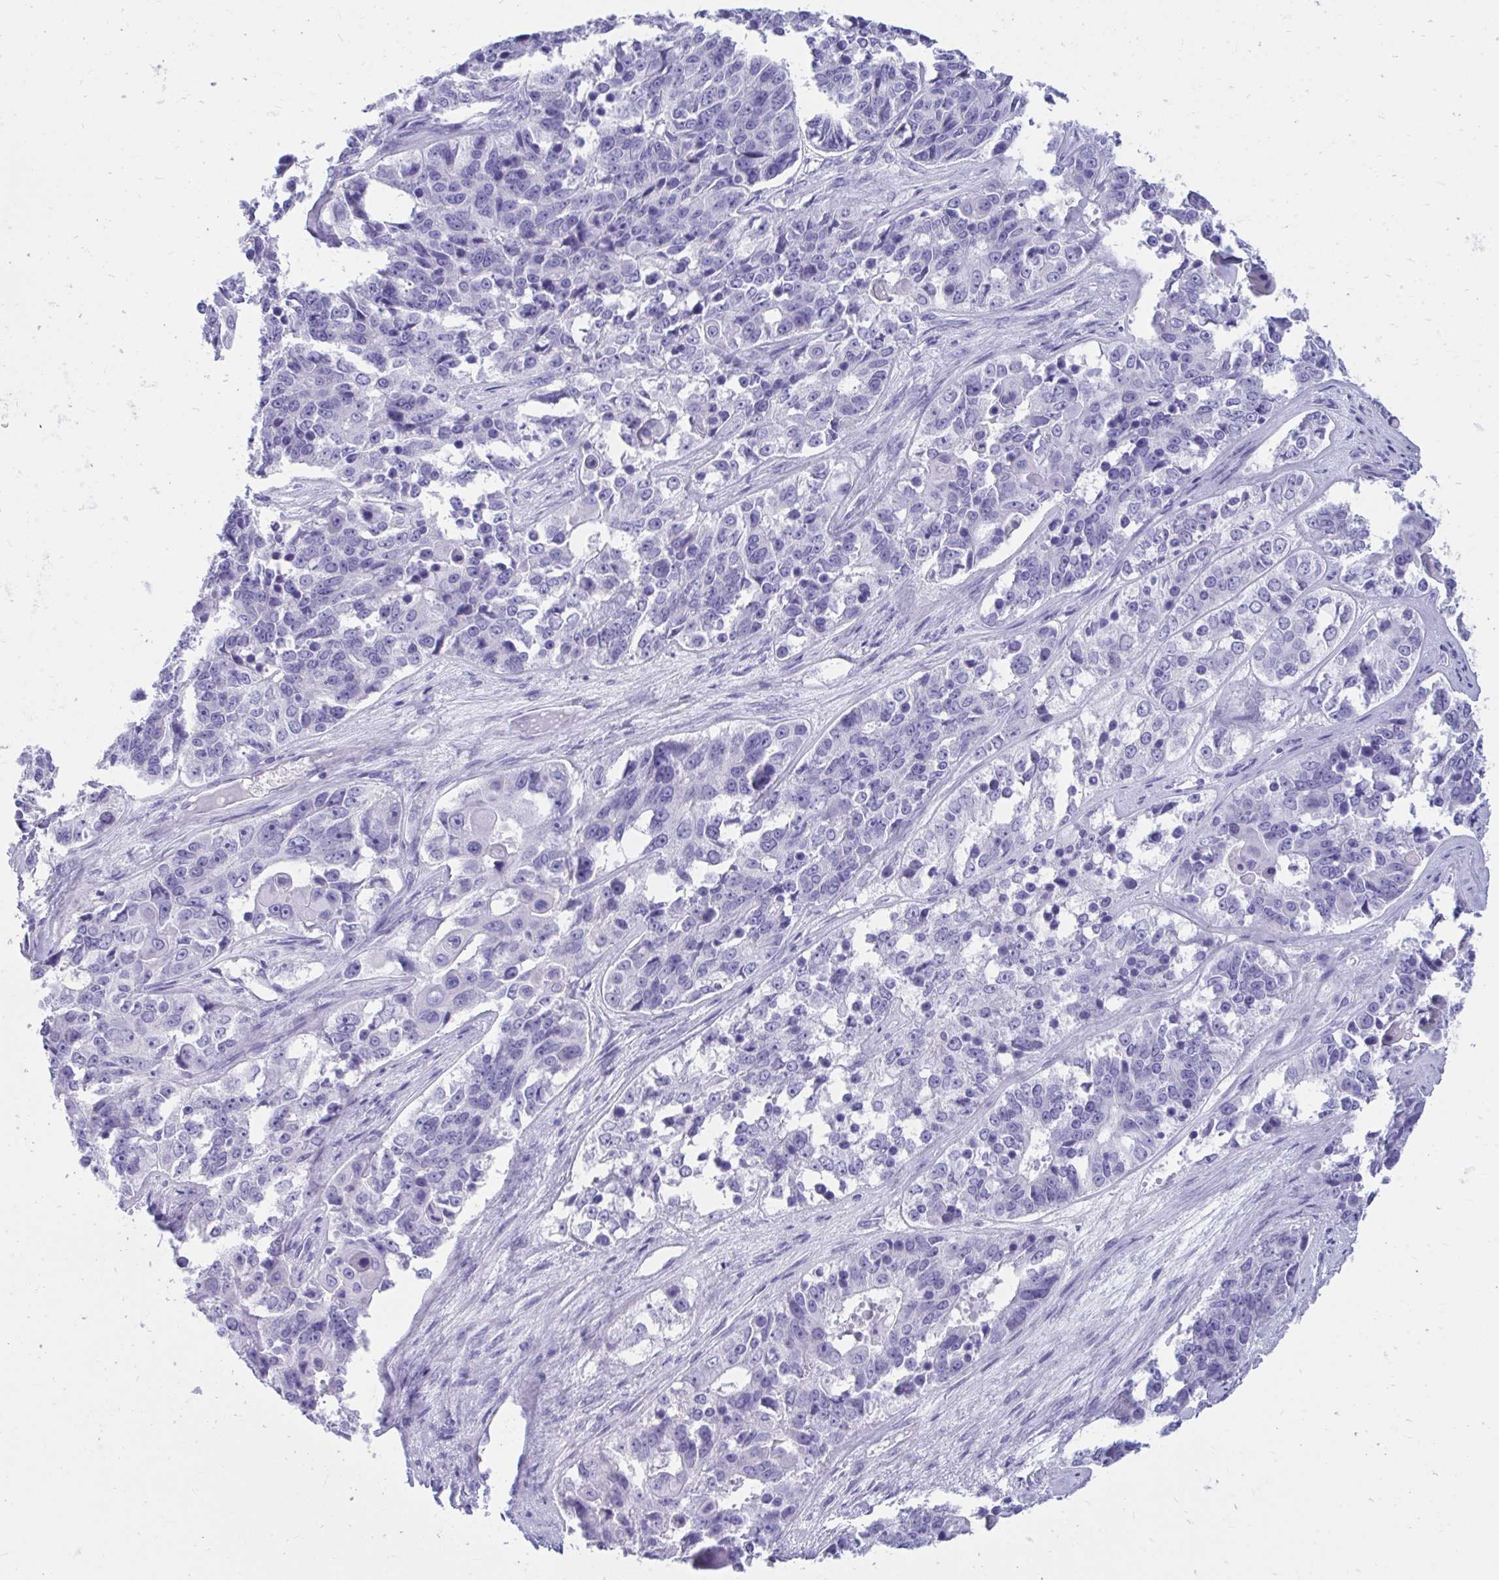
{"staining": {"intensity": "negative", "quantity": "none", "location": "none"}, "tissue": "ovarian cancer", "cell_type": "Tumor cells", "image_type": "cancer", "snomed": [{"axis": "morphology", "description": "Carcinoma, endometroid"}, {"axis": "topography", "description": "Ovary"}], "caption": "Tumor cells are negative for protein expression in human ovarian cancer (endometroid carcinoma). The staining is performed using DAB (3,3'-diaminobenzidine) brown chromogen with nuclei counter-stained in using hematoxylin.", "gene": "SHISA8", "patient": {"sex": "female", "age": 51}}